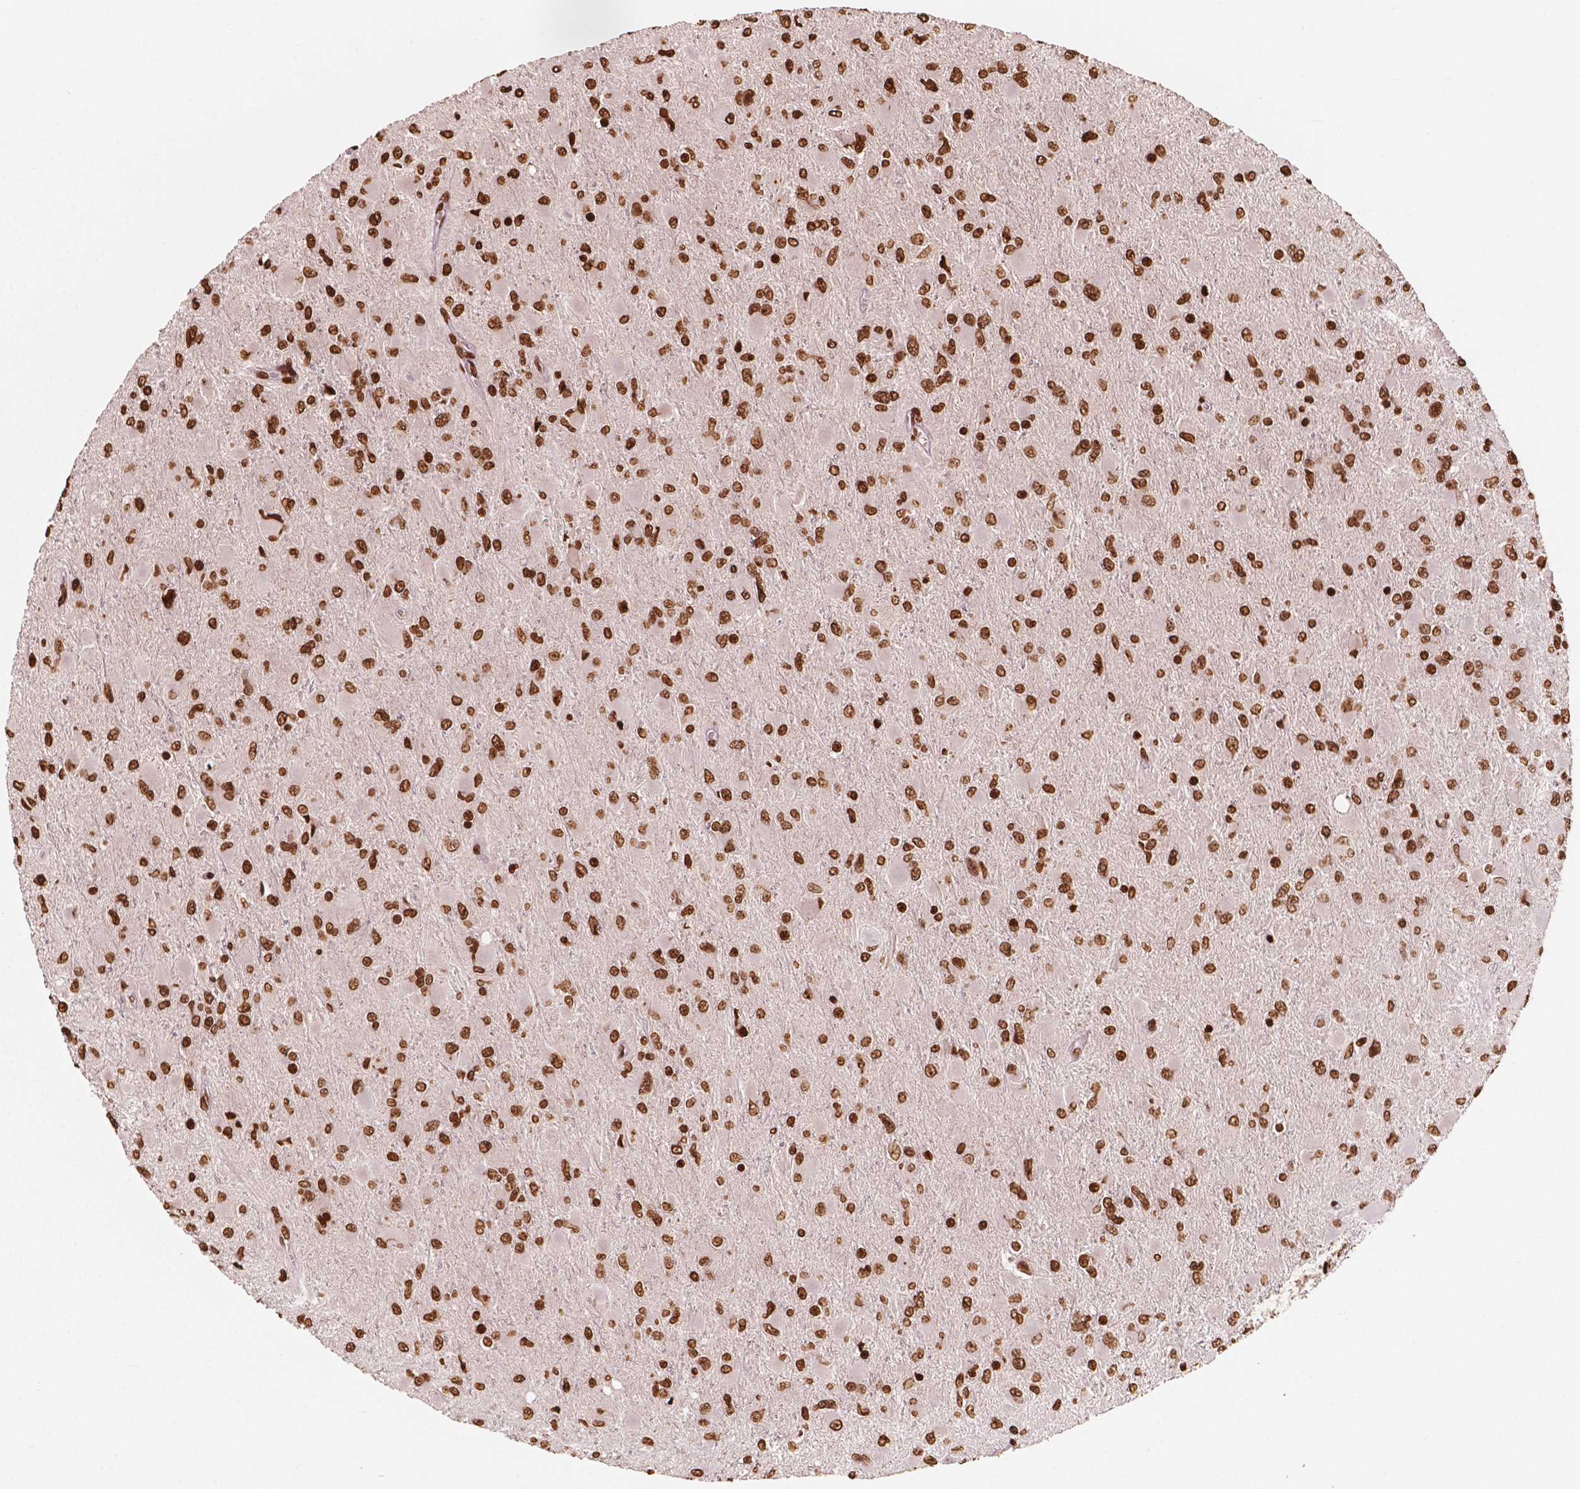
{"staining": {"intensity": "strong", "quantity": ">75%", "location": "nuclear"}, "tissue": "glioma", "cell_type": "Tumor cells", "image_type": "cancer", "snomed": [{"axis": "morphology", "description": "Glioma, malignant, High grade"}, {"axis": "topography", "description": "Cerebral cortex"}], "caption": "A brown stain labels strong nuclear positivity of a protein in human malignant glioma (high-grade) tumor cells.", "gene": "H3C7", "patient": {"sex": "female", "age": 36}}